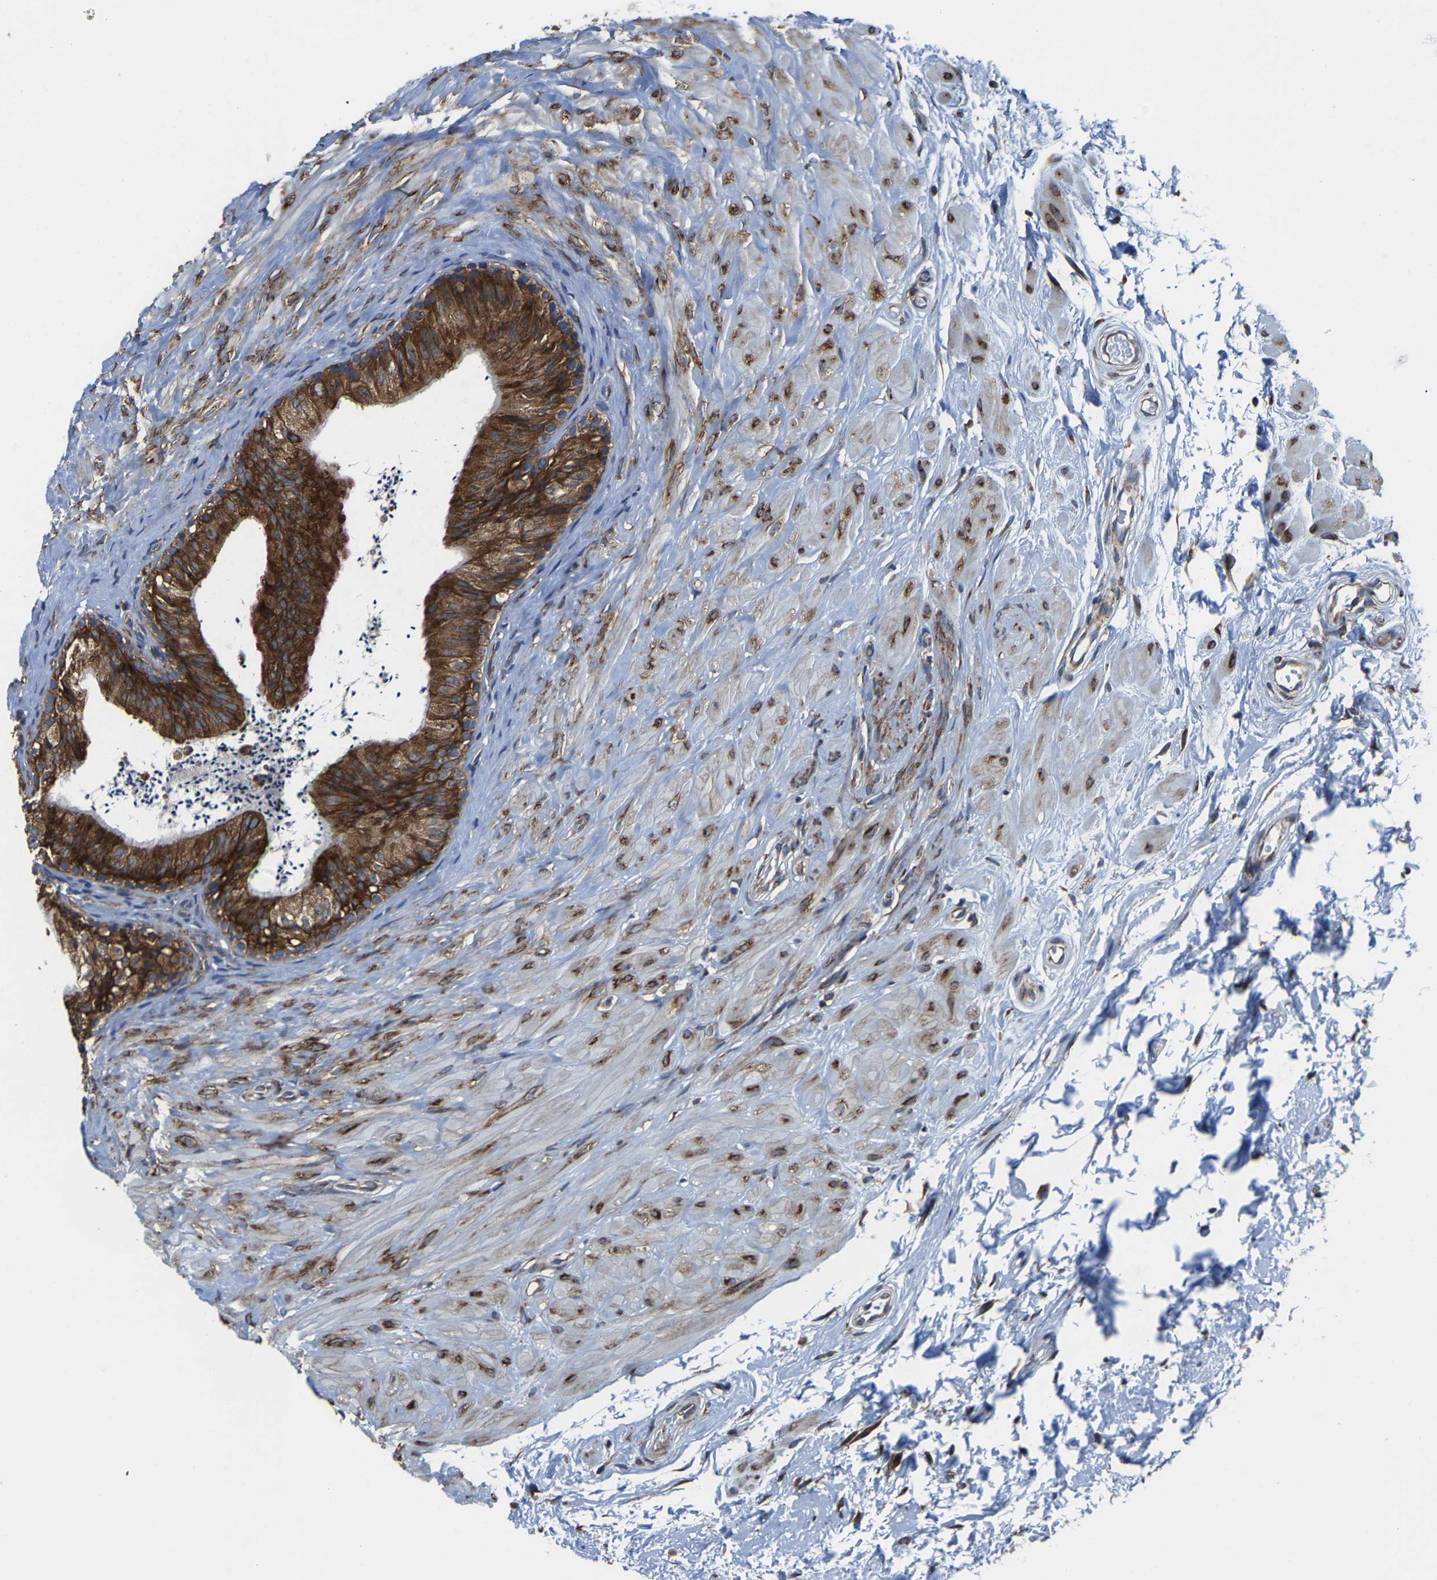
{"staining": {"intensity": "strong", "quantity": ">75%", "location": "cytoplasmic/membranous"}, "tissue": "epididymis", "cell_type": "Glandular cells", "image_type": "normal", "snomed": [{"axis": "morphology", "description": "Normal tissue, NOS"}, {"axis": "topography", "description": "Epididymis"}], "caption": "Protein staining of unremarkable epididymis demonstrates strong cytoplasmic/membranous positivity in about >75% of glandular cells. The staining is performed using DAB brown chromogen to label protein expression. The nuclei are counter-stained blue using hematoxylin.", "gene": "G3BP2", "patient": {"sex": "male", "age": 56}}